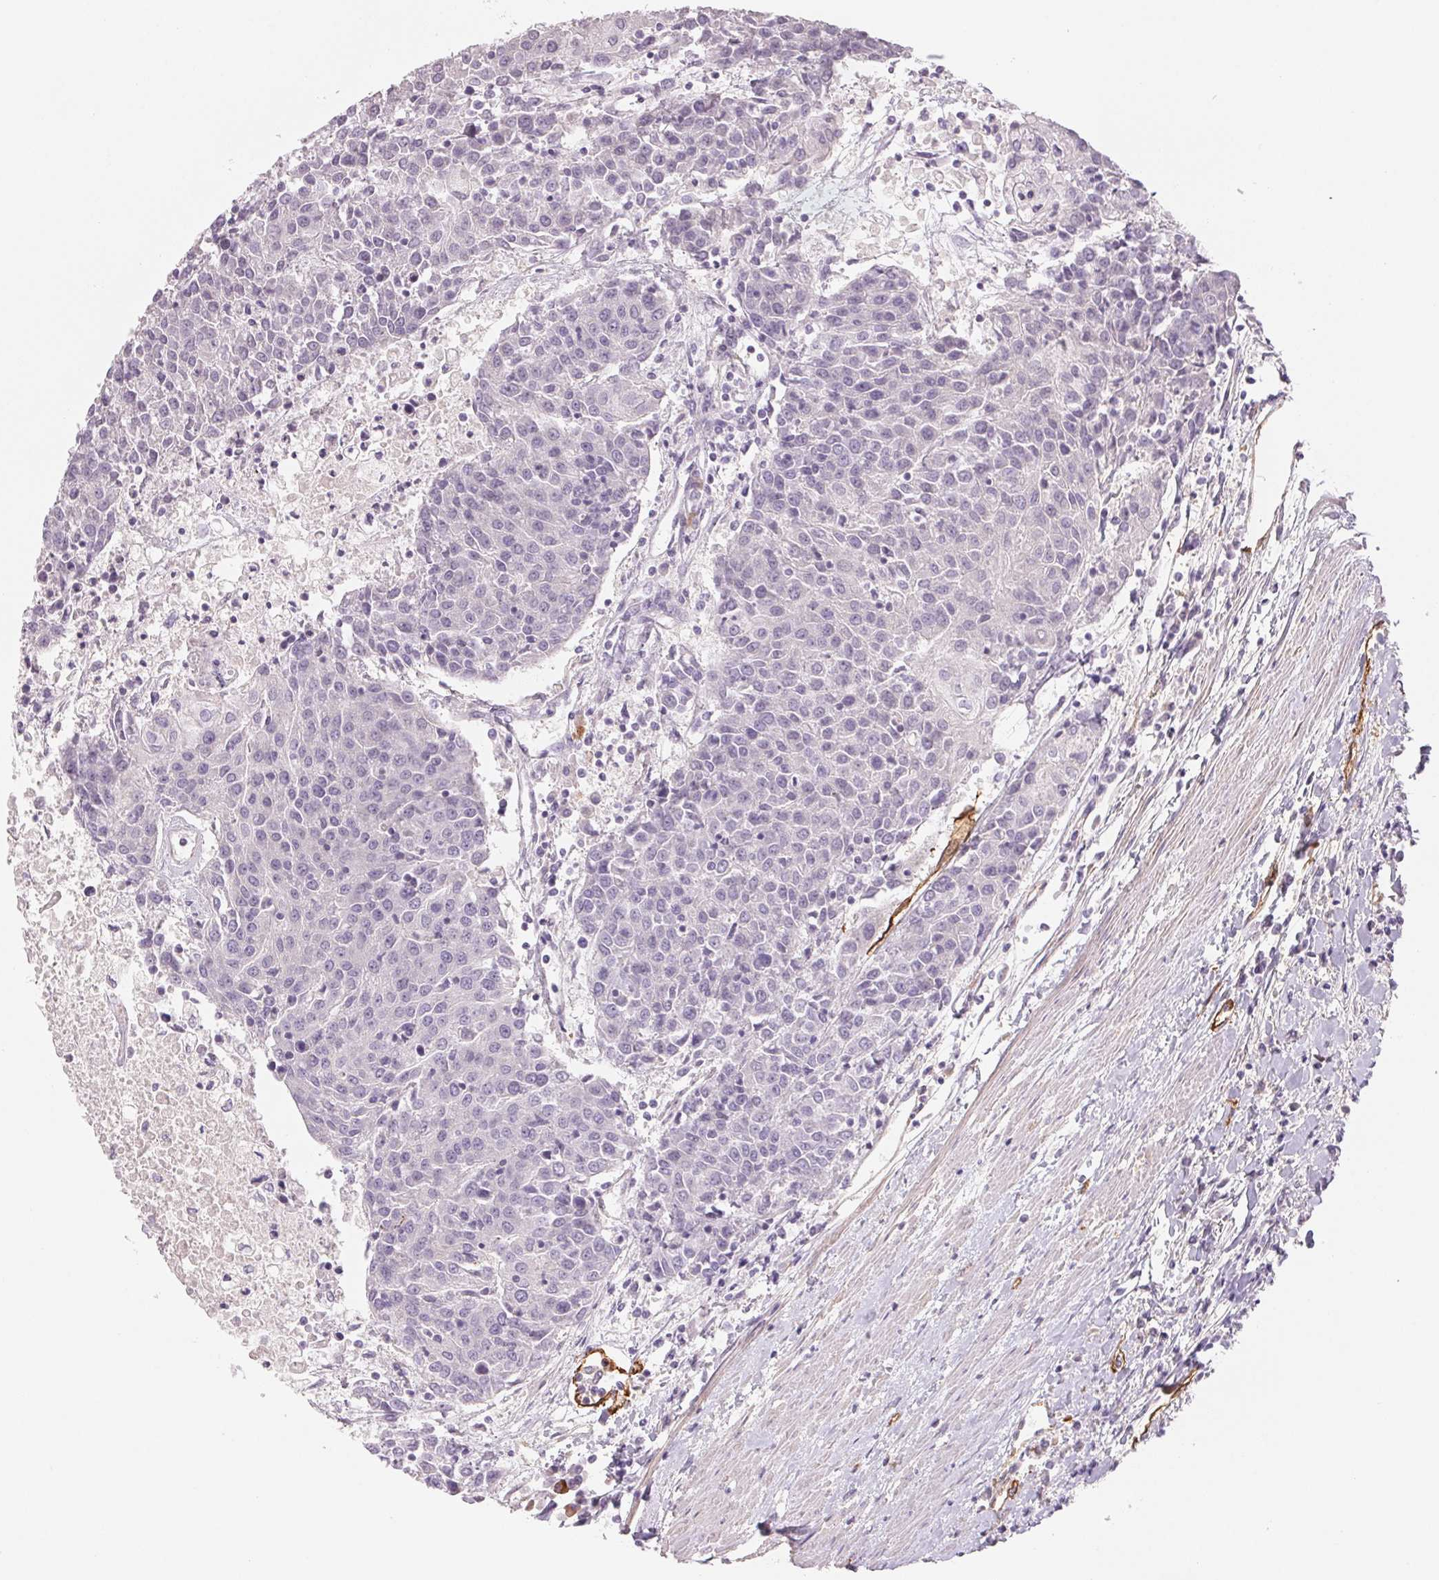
{"staining": {"intensity": "negative", "quantity": "none", "location": "none"}, "tissue": "urothelial cancer", "cell_type": "Tumor cells", "image_type": "cancer", "snomed": [{"axis": "morphology", "description": "Urothelial carcinoma, High grade"}, {"axis": "topography", "description": "Urinary bladder"}], "caption": "Urothelial cancer stained for a protein using immunohistochemistry (IHC) shows no positivity tumor cells.", "gene": "ANKRD13B", "patient": {"sex": "female", "age": 85}}